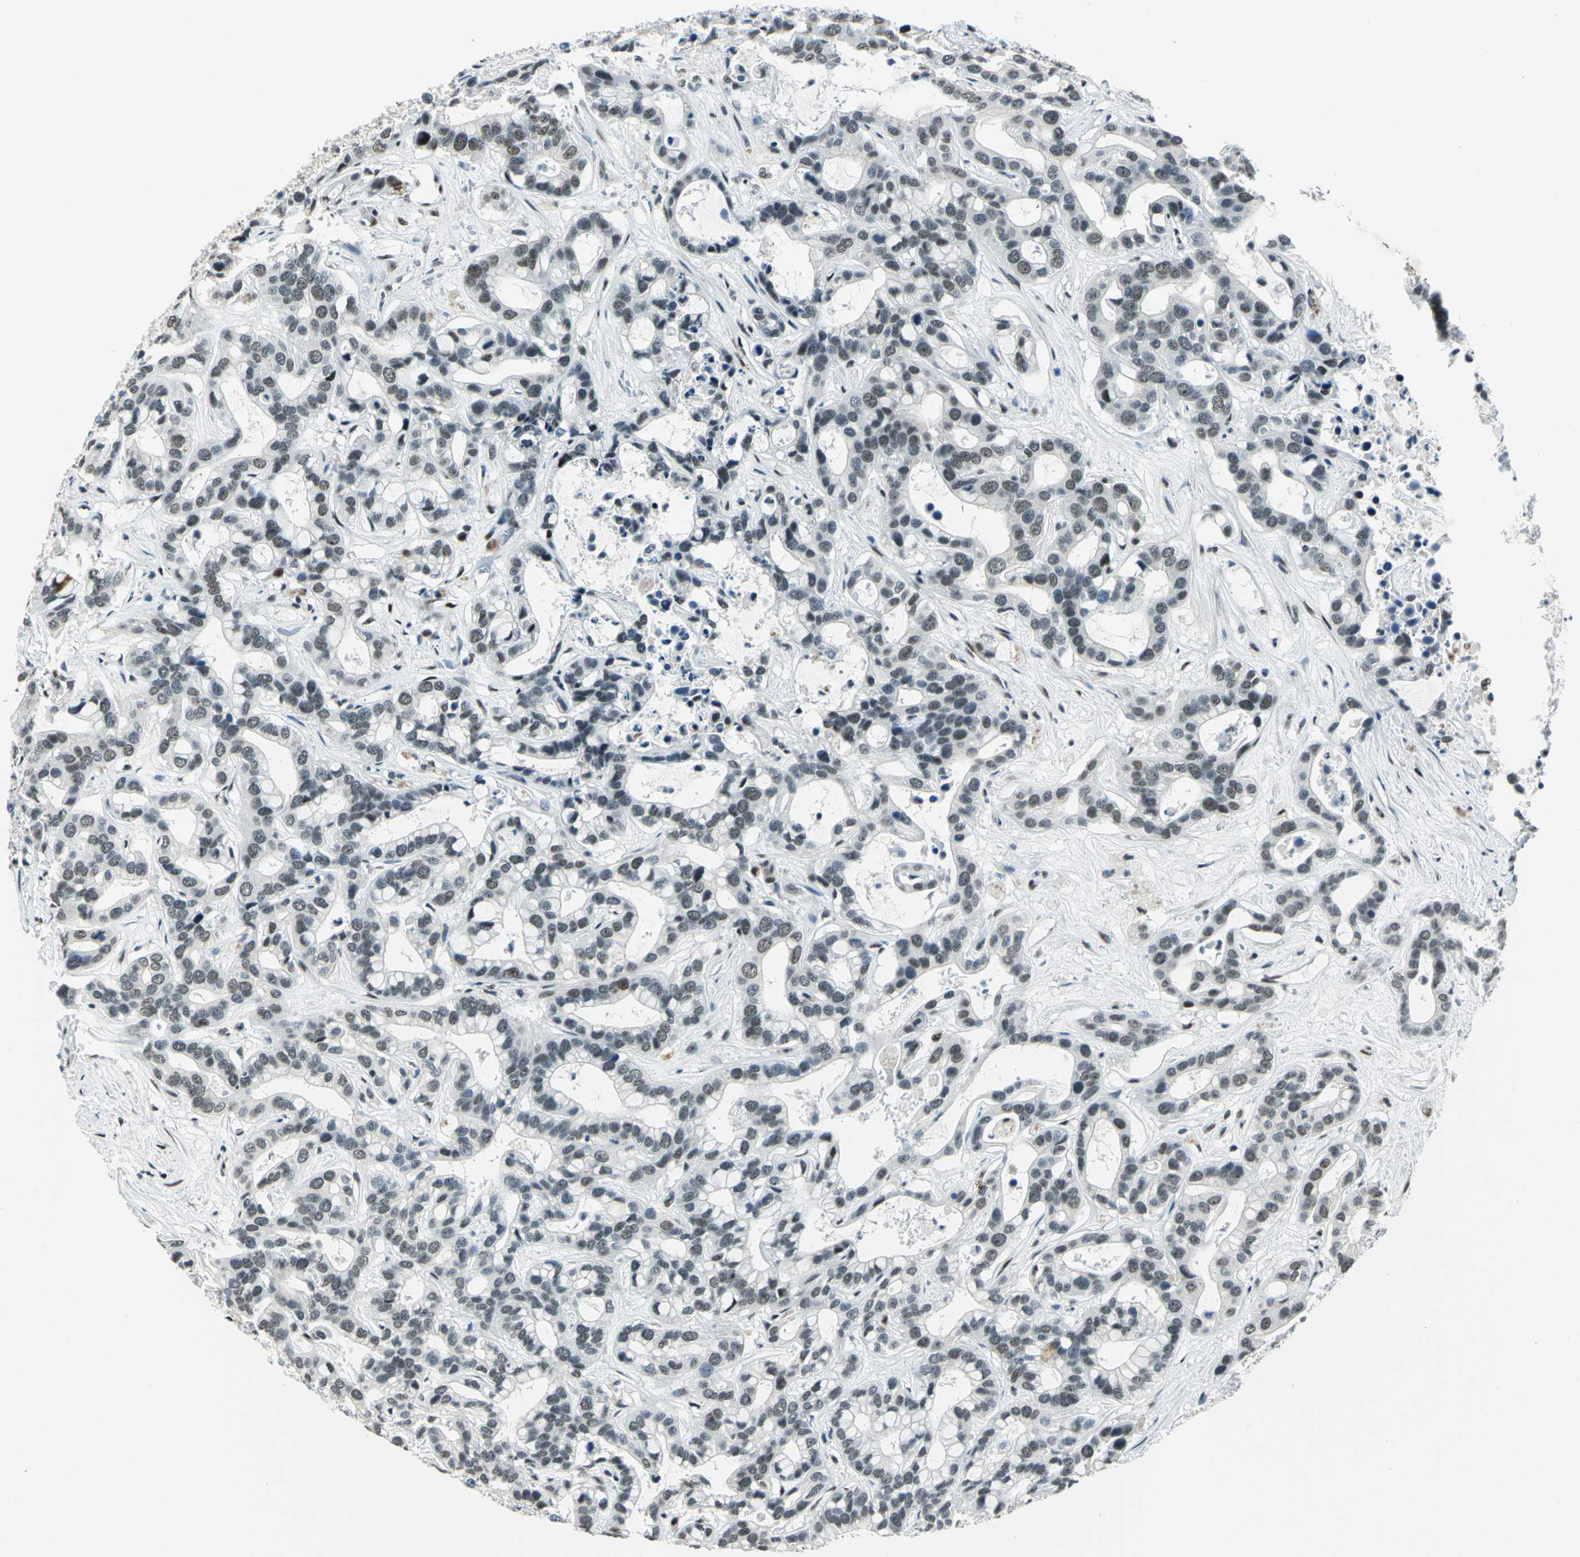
{"staining": {"intensity": "moderate", "quantity": ">75%", "location": "nuclear"}, "tissue": "liver cancer", "cell_type": "Tumor cells", "image_type": "cancer", "snomed": [{"axis": "morphology", "description": "Cholangiocarcinoma"}, {"axis": "topography", "description": "Liver"}], "caption": "DAB immunohistochemical staining of liver cancer reveals moderate nuclear protein expression in approximately >75% of tumor cells. The staining is performed using DAB brown chromogen to label protein expression. The nuclei are counter-stained blue using hematoxylin.", "gene": "KAT6B", "patient": {"sex": "female", "age": 65}}